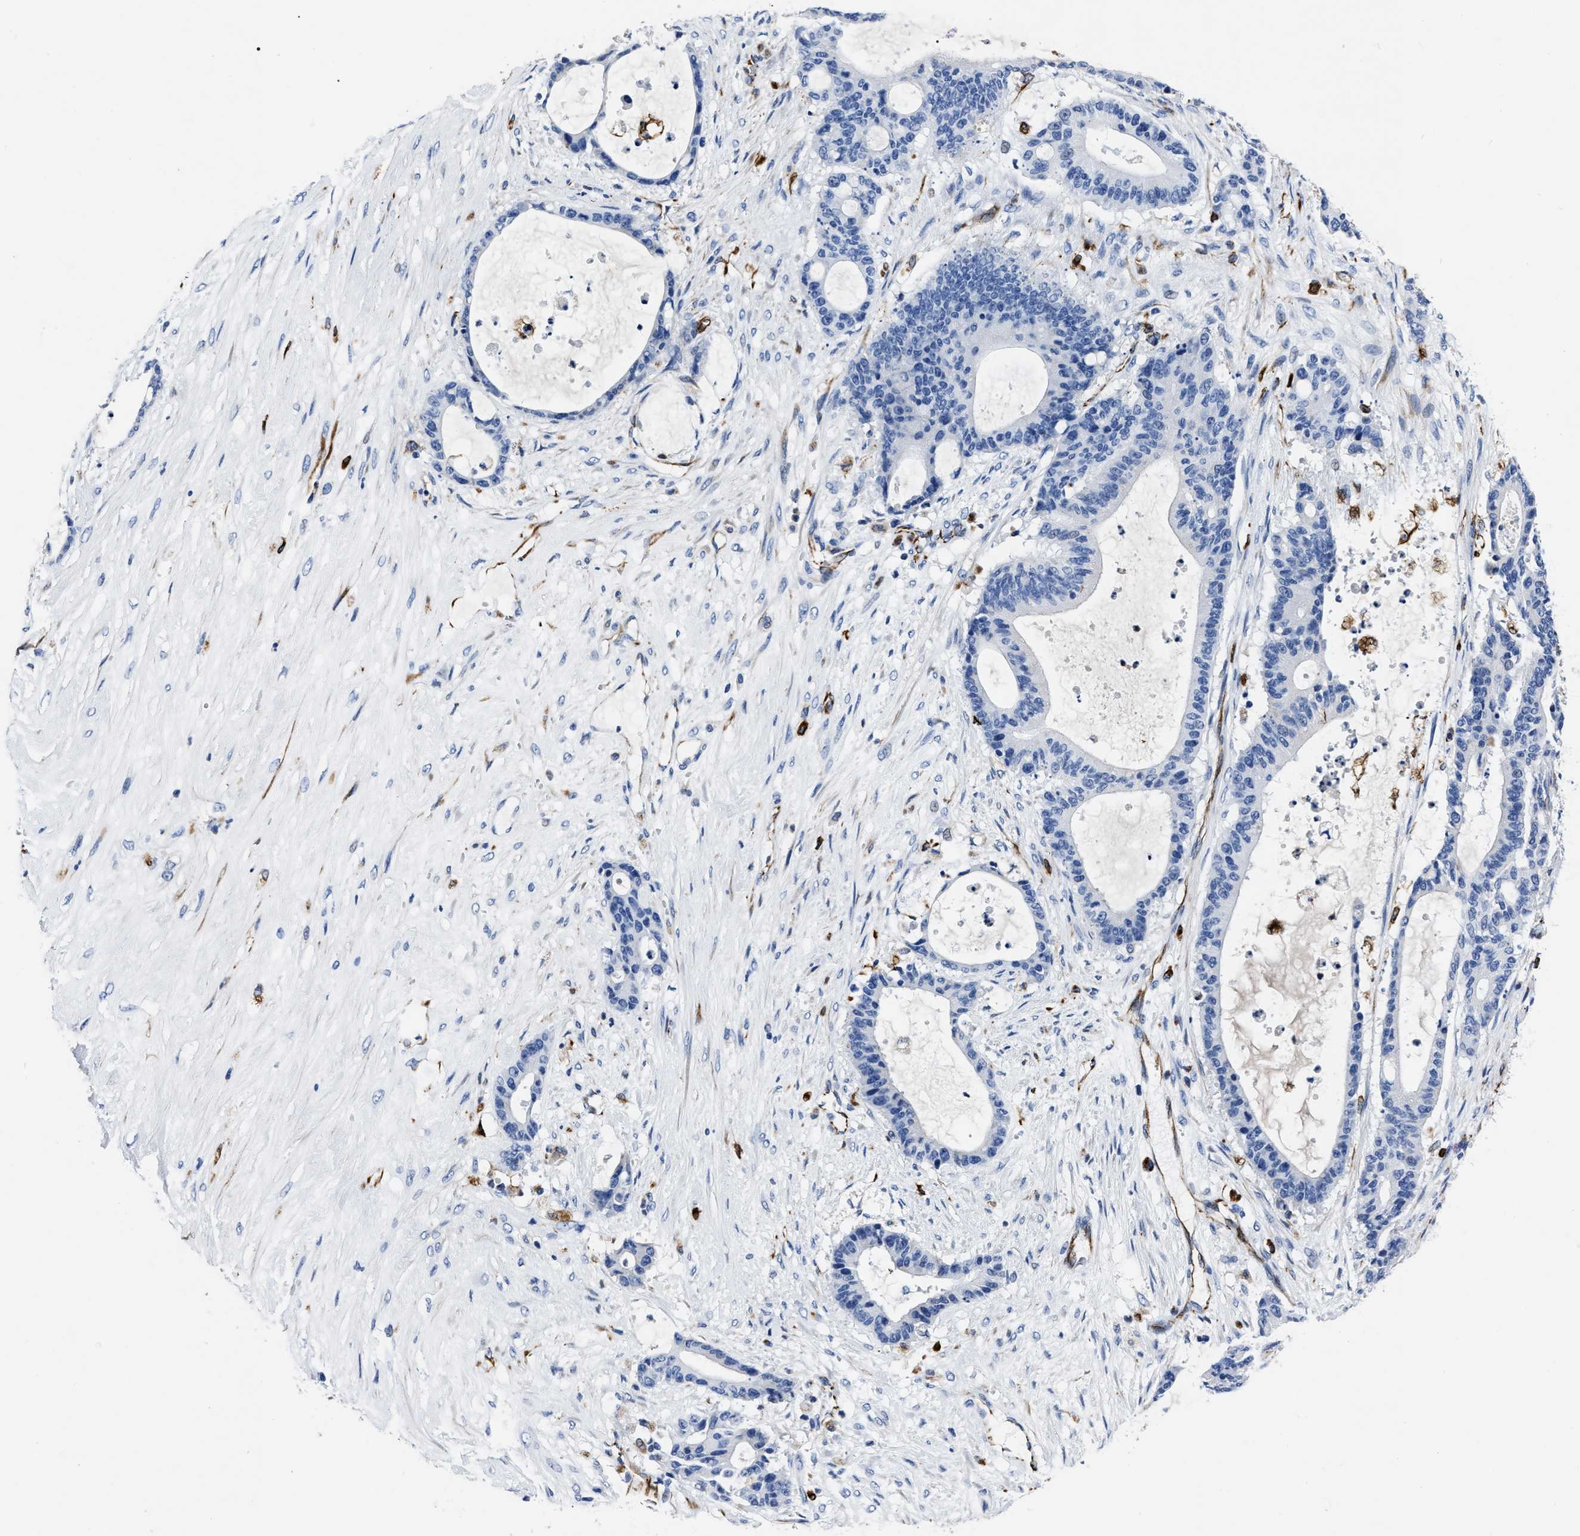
{"staining": {"intensity": "negative", "quantity": "none", "location": "none"}, "tissue": "liver cancer", "cell_type": "Tumor cells", "image_type": "cancer", "snomed": [{"axis": "morphology", "description": "Cholangiocarcinoma"}, {"axis": "topography", "description": "Liver"}], "caption": "Cholangiocarcinoma (liver) was stained to show a protein in brown. There is no significant expression in tumor cells.", "gene": "OR10G3", "patient": {"sex": "female", "age": 73}}